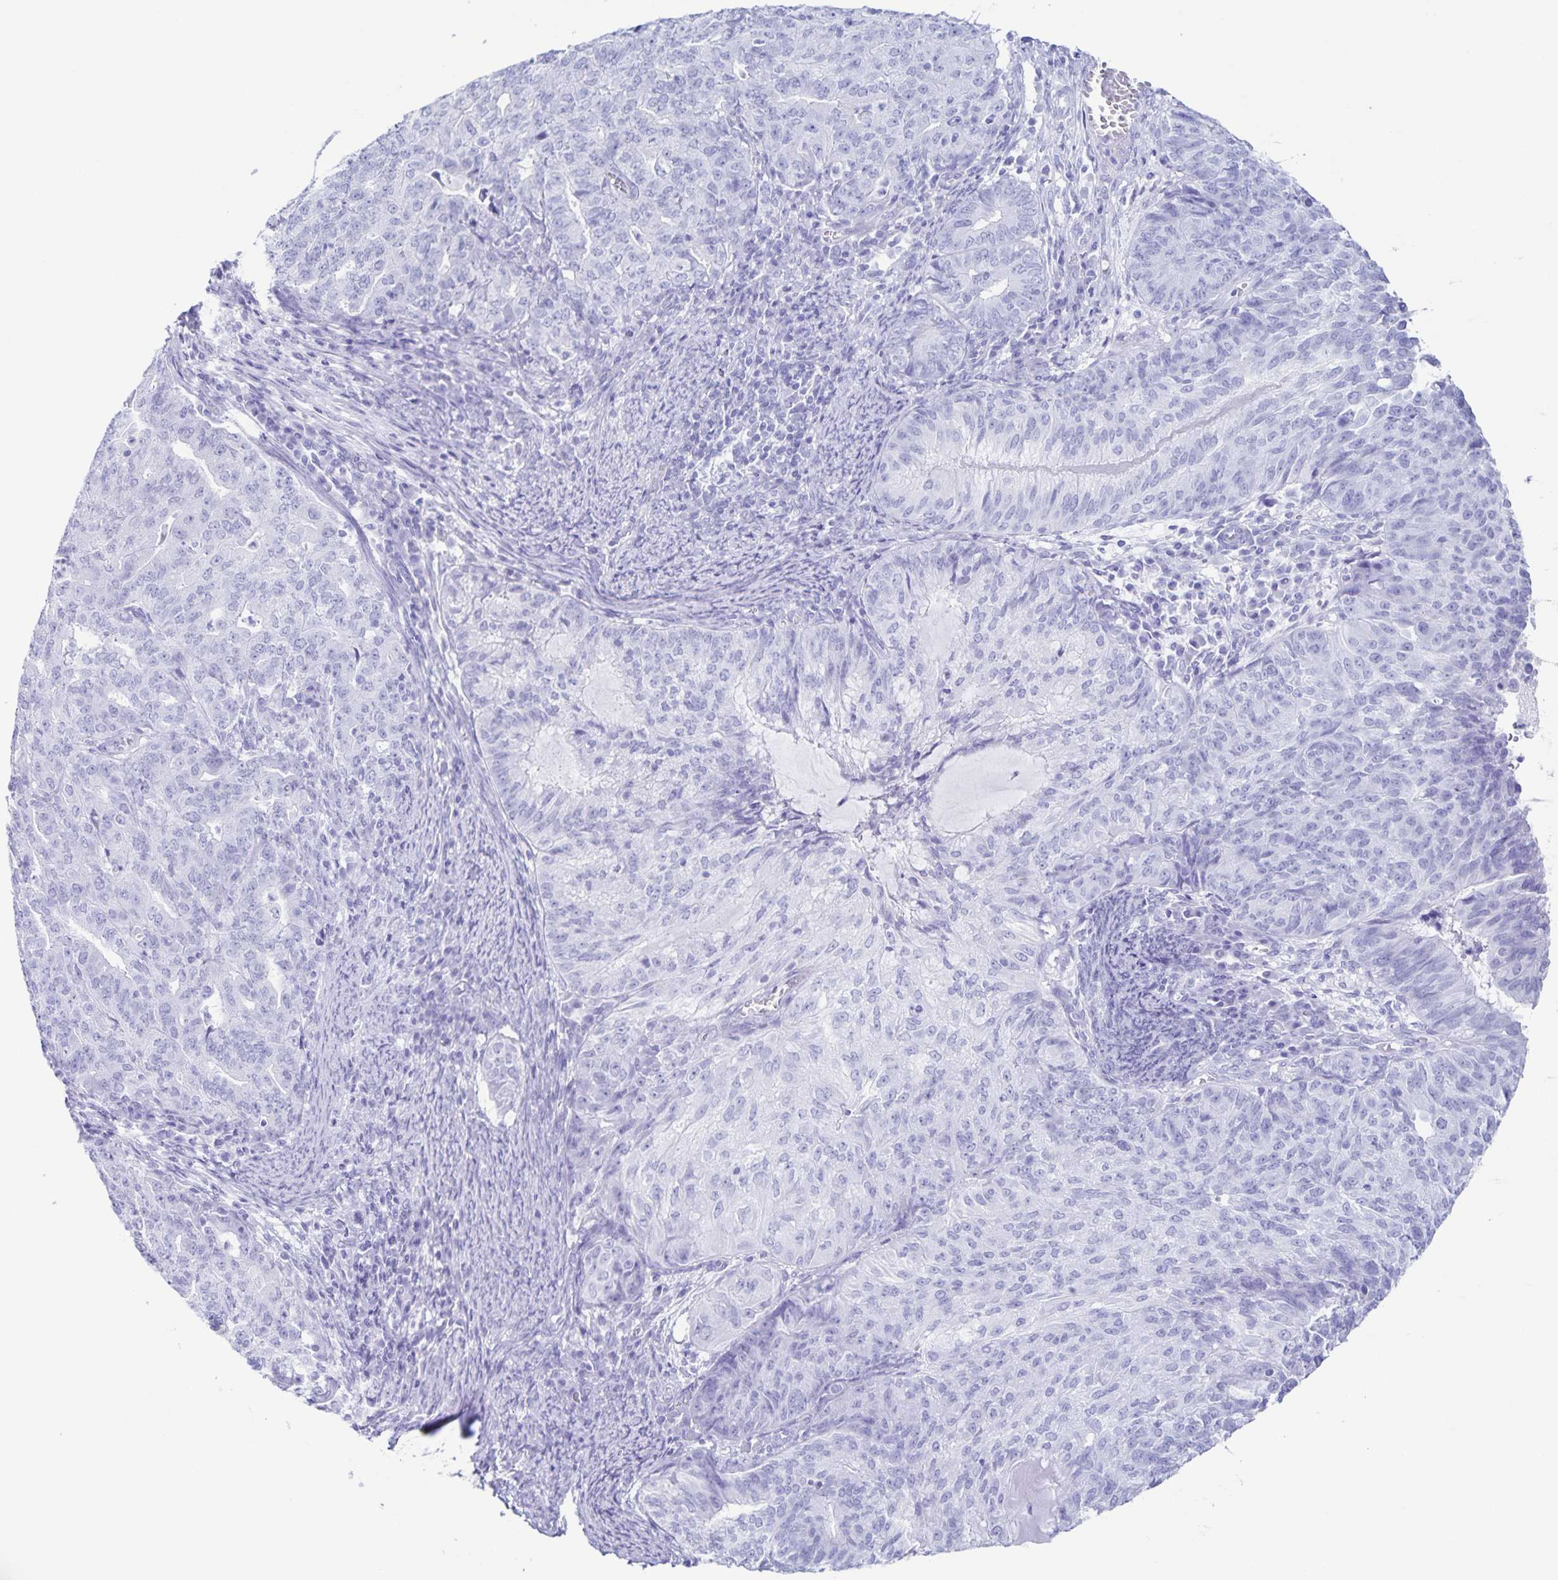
{"staining": {"intensity": "negative", "quantity": "none", "location": "none"}, "tissue": "endometrial cancer", "cell_type": "Tumor cells", "image_type": "cancer", "snomed": [{"axis": "morphology", "description": "Adenocarcinoma, NOS"}, {"axis": "topography", "description": "Endometrium"}], "caption": "High magnification brightfield microscopy of endometrial adenocarcinoma stained with DAB (brown) and counterstained with hematoxylin (blue): tumor cells show no significant staining.", "gene": "C12orf56", "patient": {"sex": "female", "age": 82}}